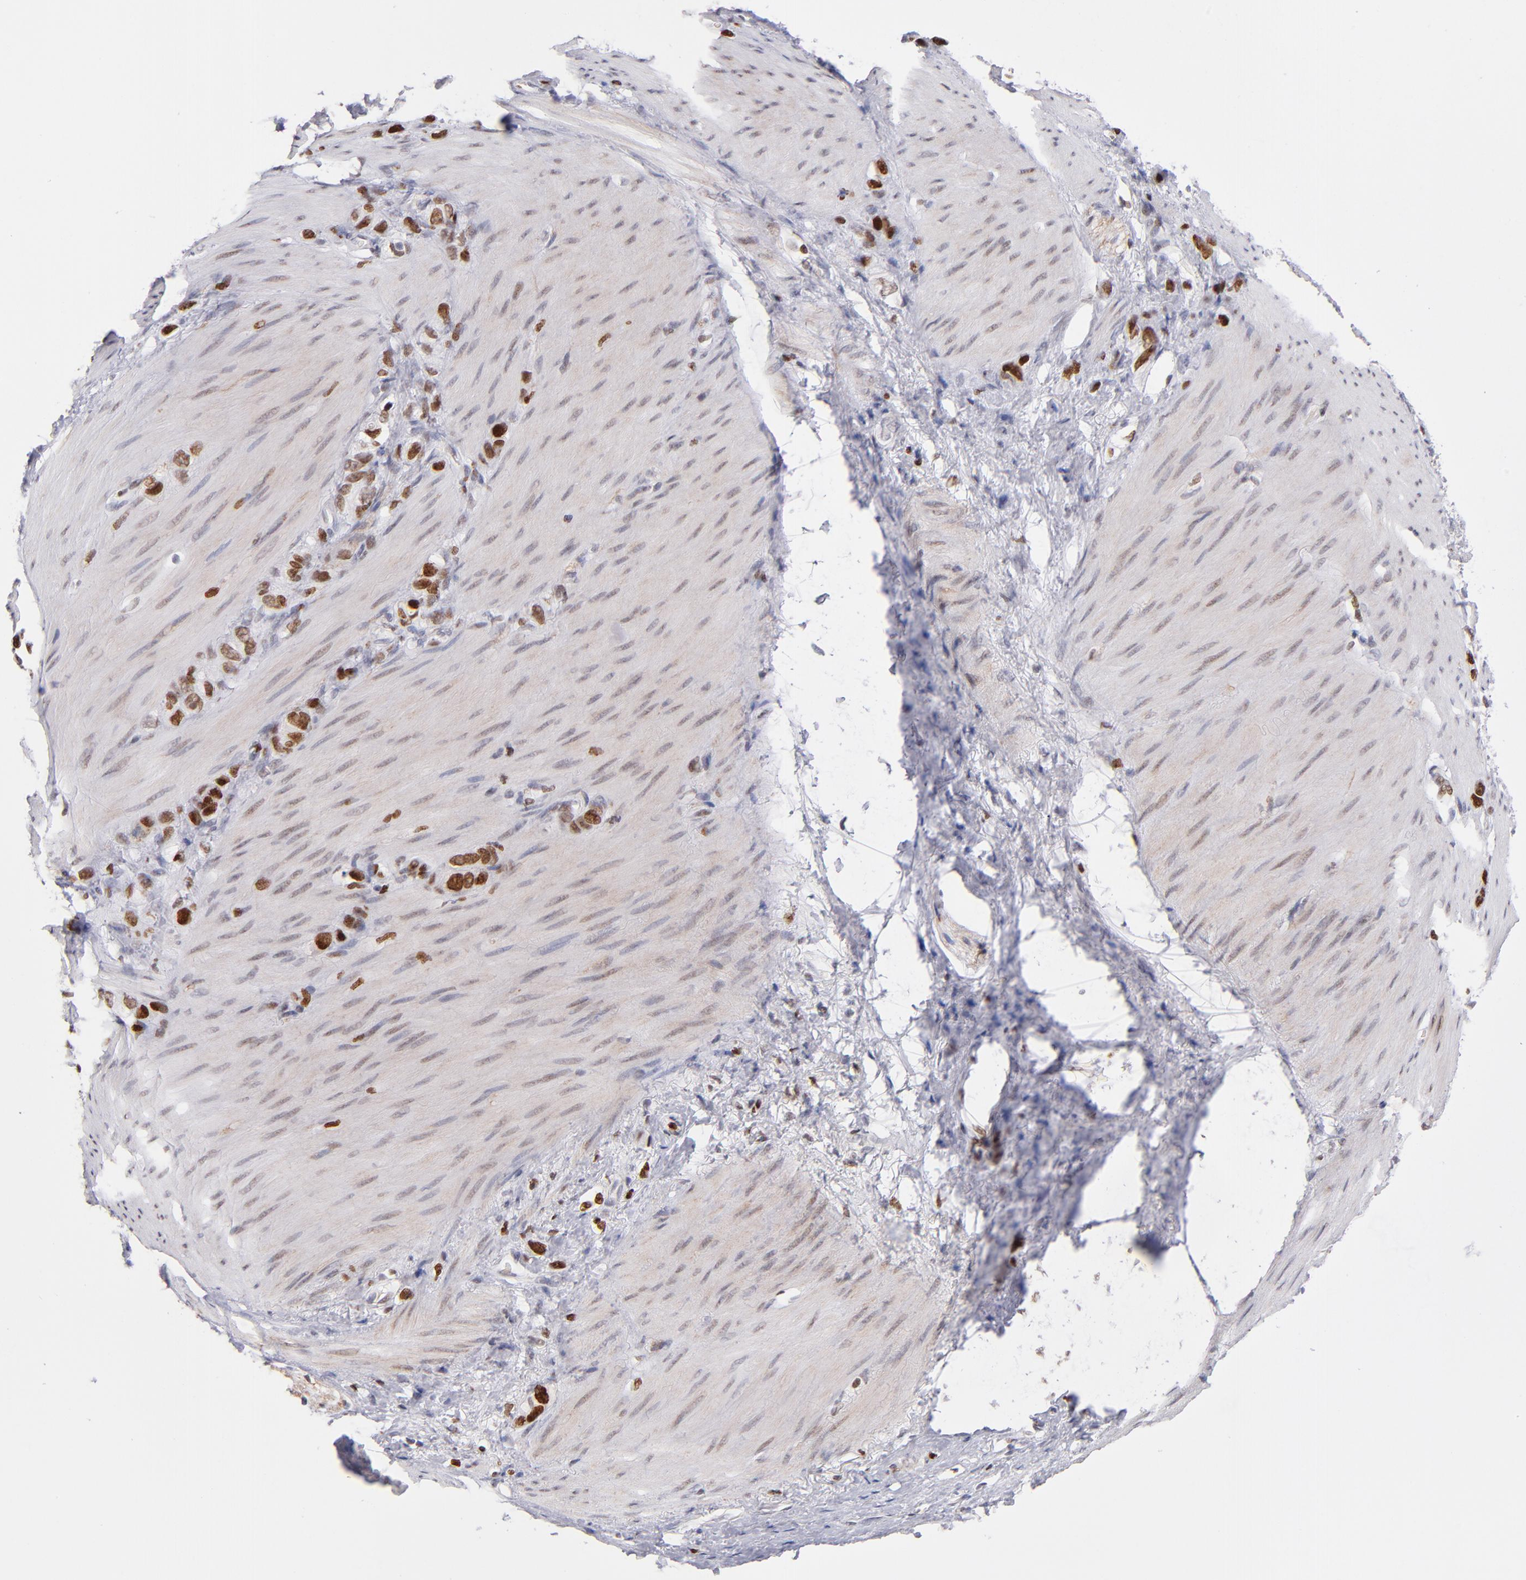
{"staining": {"intensity": "strong", "quantity": ">75%", "location": "nuclear"}, "tissue": "stomach cancer", "cell_type": "Tumor cells", "image_type": "cancer", "snomed": [{"axis": "morphology", "description": "Normal tissue, NOS"}, {"axis": "morphology", "description": "Adenocarcinoma, NOS"}, {"axis": "morphology", "description": "Adenocarcinoma, High grade"}, {"axis": "topography", "description": "Stomach, upper"}, {"axis": "topography", "description": "Stomach"}], "caption": "Stomach cancer (adenocarcinoma (high-grade)) tissue reveals strong nuclear positivity in about >75% of tumor cells, visualized by immunohistochemistry.", "gene": "POLA1", "patient": {"sex": "female", "age": 65}}